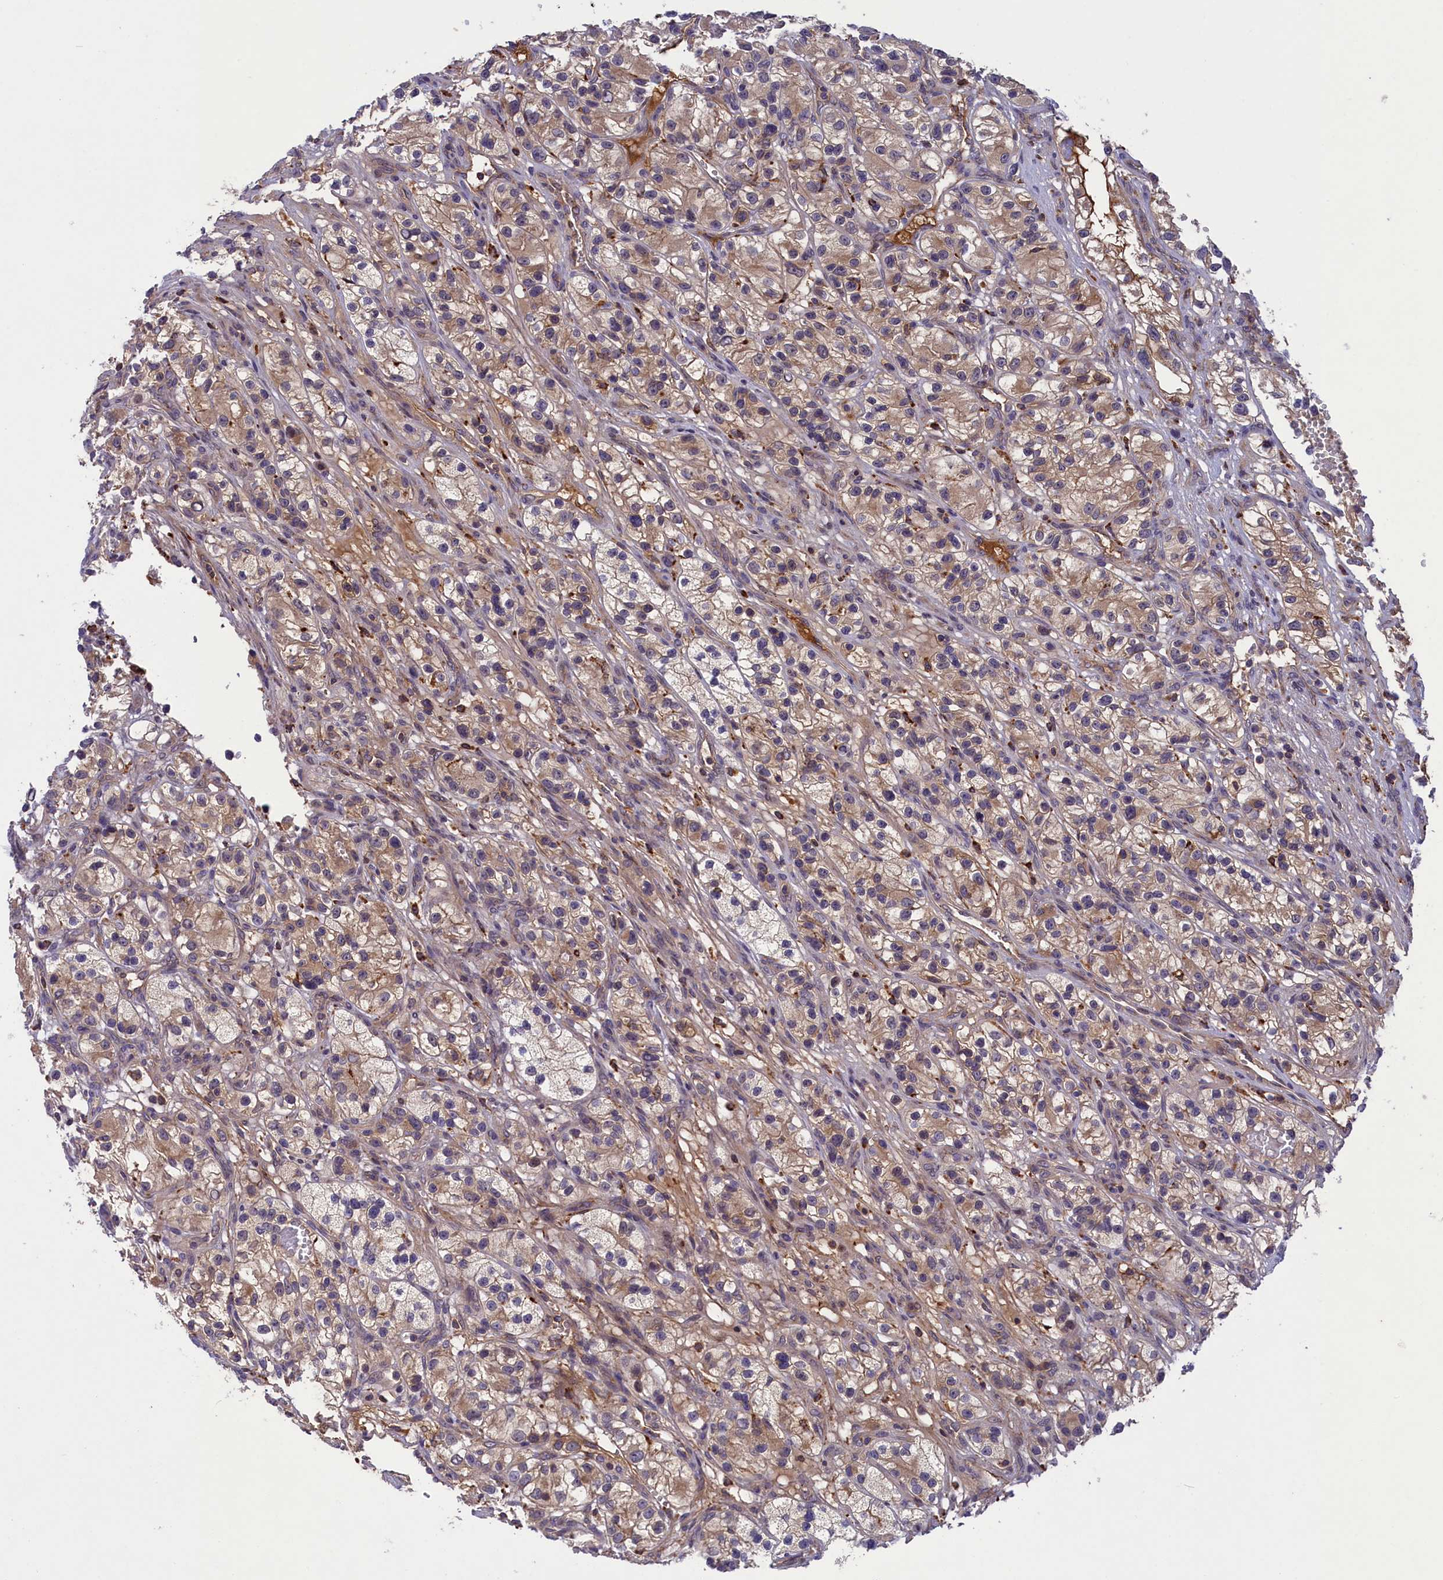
{"staining": {"intensity": "weak", "quantity": ">75%", "location": "cytoplasmic/membranous"}, "tissue": "renal cancer", "cell_type": "Tumor cells", "image_type": "cancer", "snomed": [{"axis": "morphology", "description": "Adenocarcinoma, NOS"}, {"axis": "topography", "description": "Kidney"}], "caption": "Immunohistochemical staining of human renal cancer displays weak cytoplasmic/membranous protein positivity in about >75% of tumor cells.", "gene": "STYX", "patient": {"sex": "female", "age": 57}}